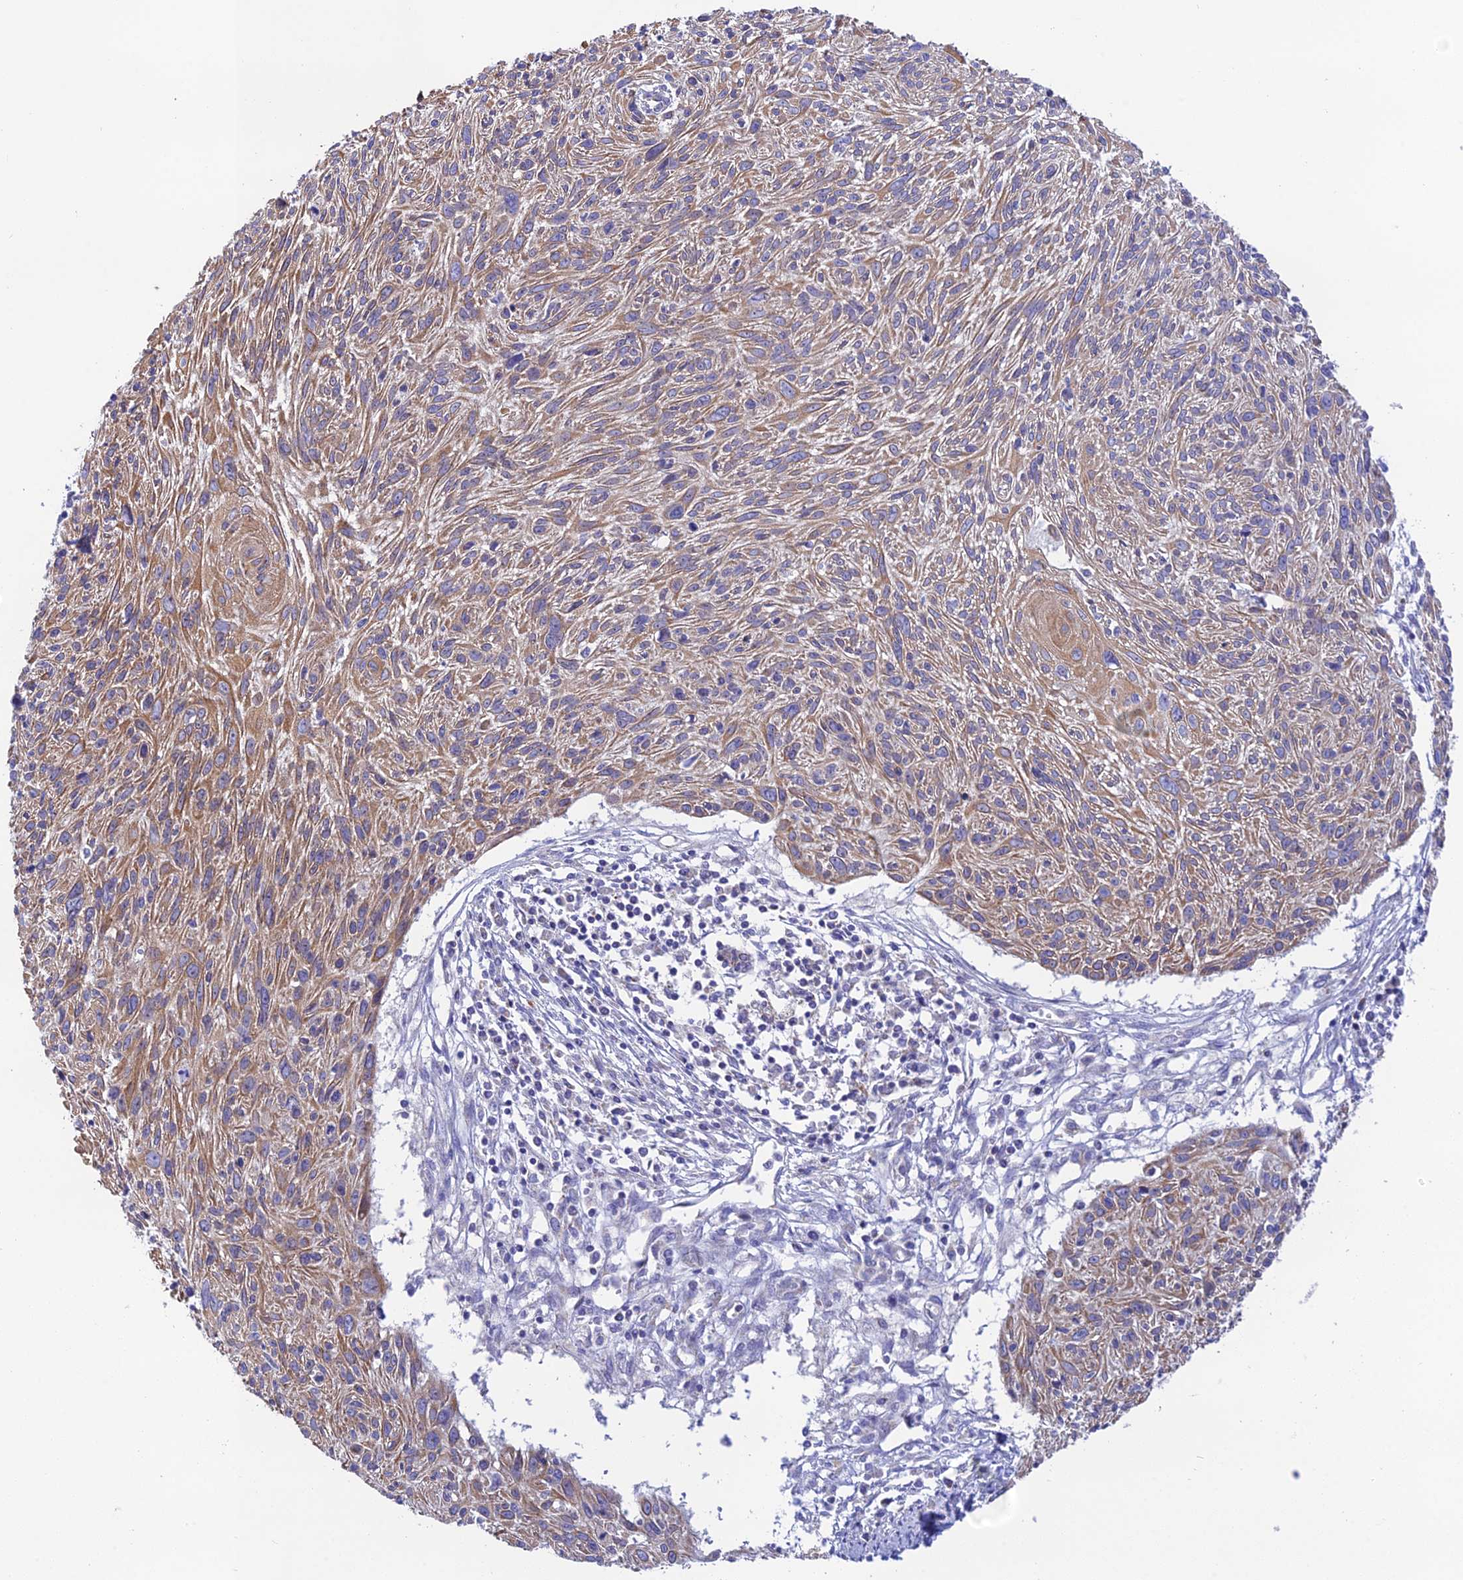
{"staining": {"intensity": "moderate", "quantity": ">75%", "location": "cytoplasmic/membranous"}, "tissue": "cervical cancer", "cell_type": "Tumor cells", "image_type": "cancer", "snomed": [{"axis": "morphology", "description": "Squamous cell carcinoma, NOS"}, {"axis": "topography", "description": "Cervix"}], "caption": "Cervical cancer (squamous cell carcinoma) stained for a protein (brown) shows moderate cytoplasmic/membranous positive staining in about >75% of tumor cells.", "gene": "HSDL2", "patient": {"sex": "female", "age": 51}}